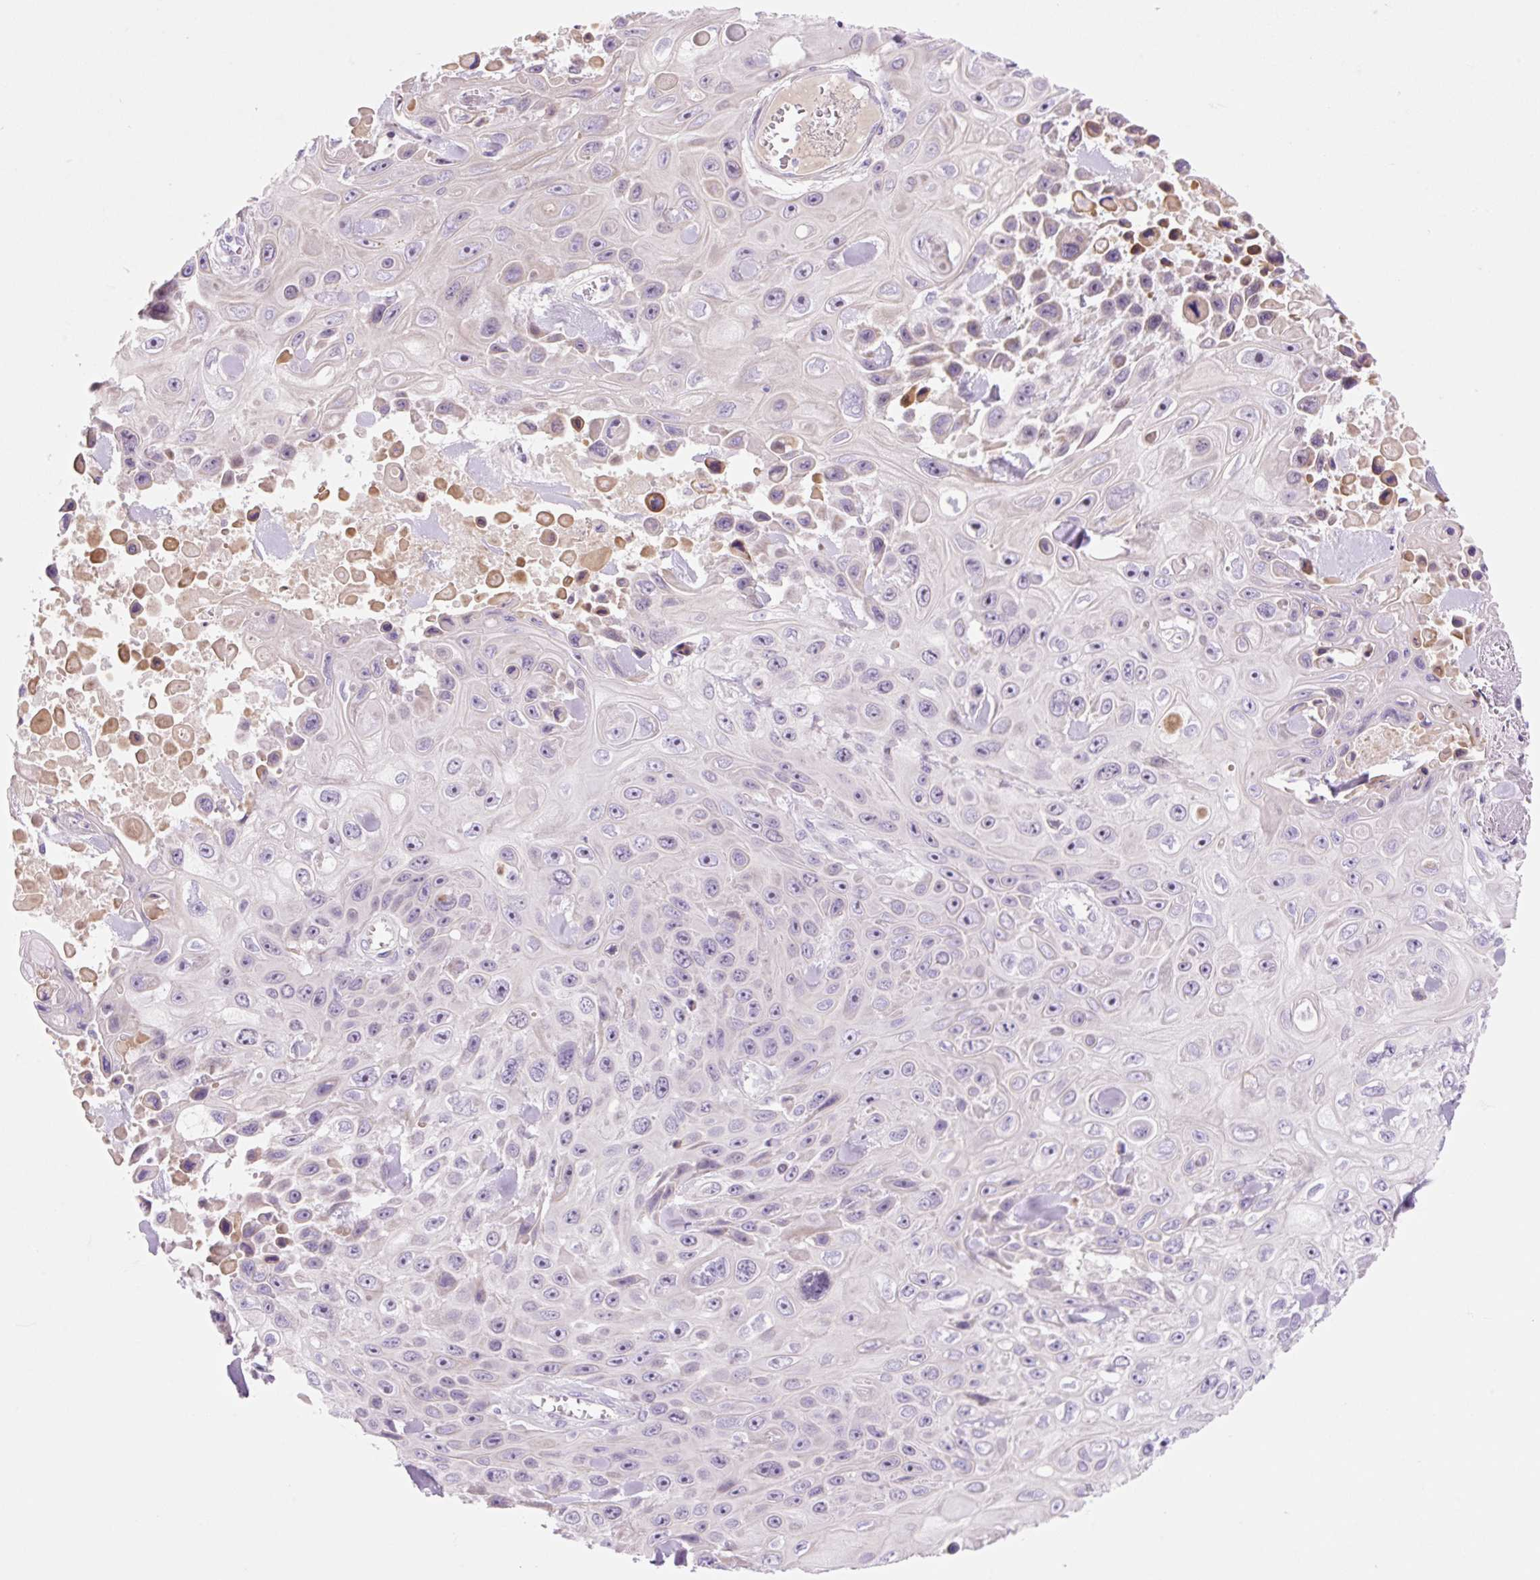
{"staining": {"intensity": "negative", "quantity": "none", "location": "none"}, "tissue": "skin cancer", "cell_type": "Tumor cells", "image_type": "cancer", "snomed": [{"axis": "morphology", "description": "Squamous cell carcinoma, NOS"}, {"axis": "topography", "description": "Skin"}], "caption": "DAB (3,3'-diaminobenzidine) immunohistochemical staining of human squamous cell carcinoma (skin) shows no significant positivity in tumor cells.", "gene": "ZNF121", "patient": {"sex": "male", "age": 82}}